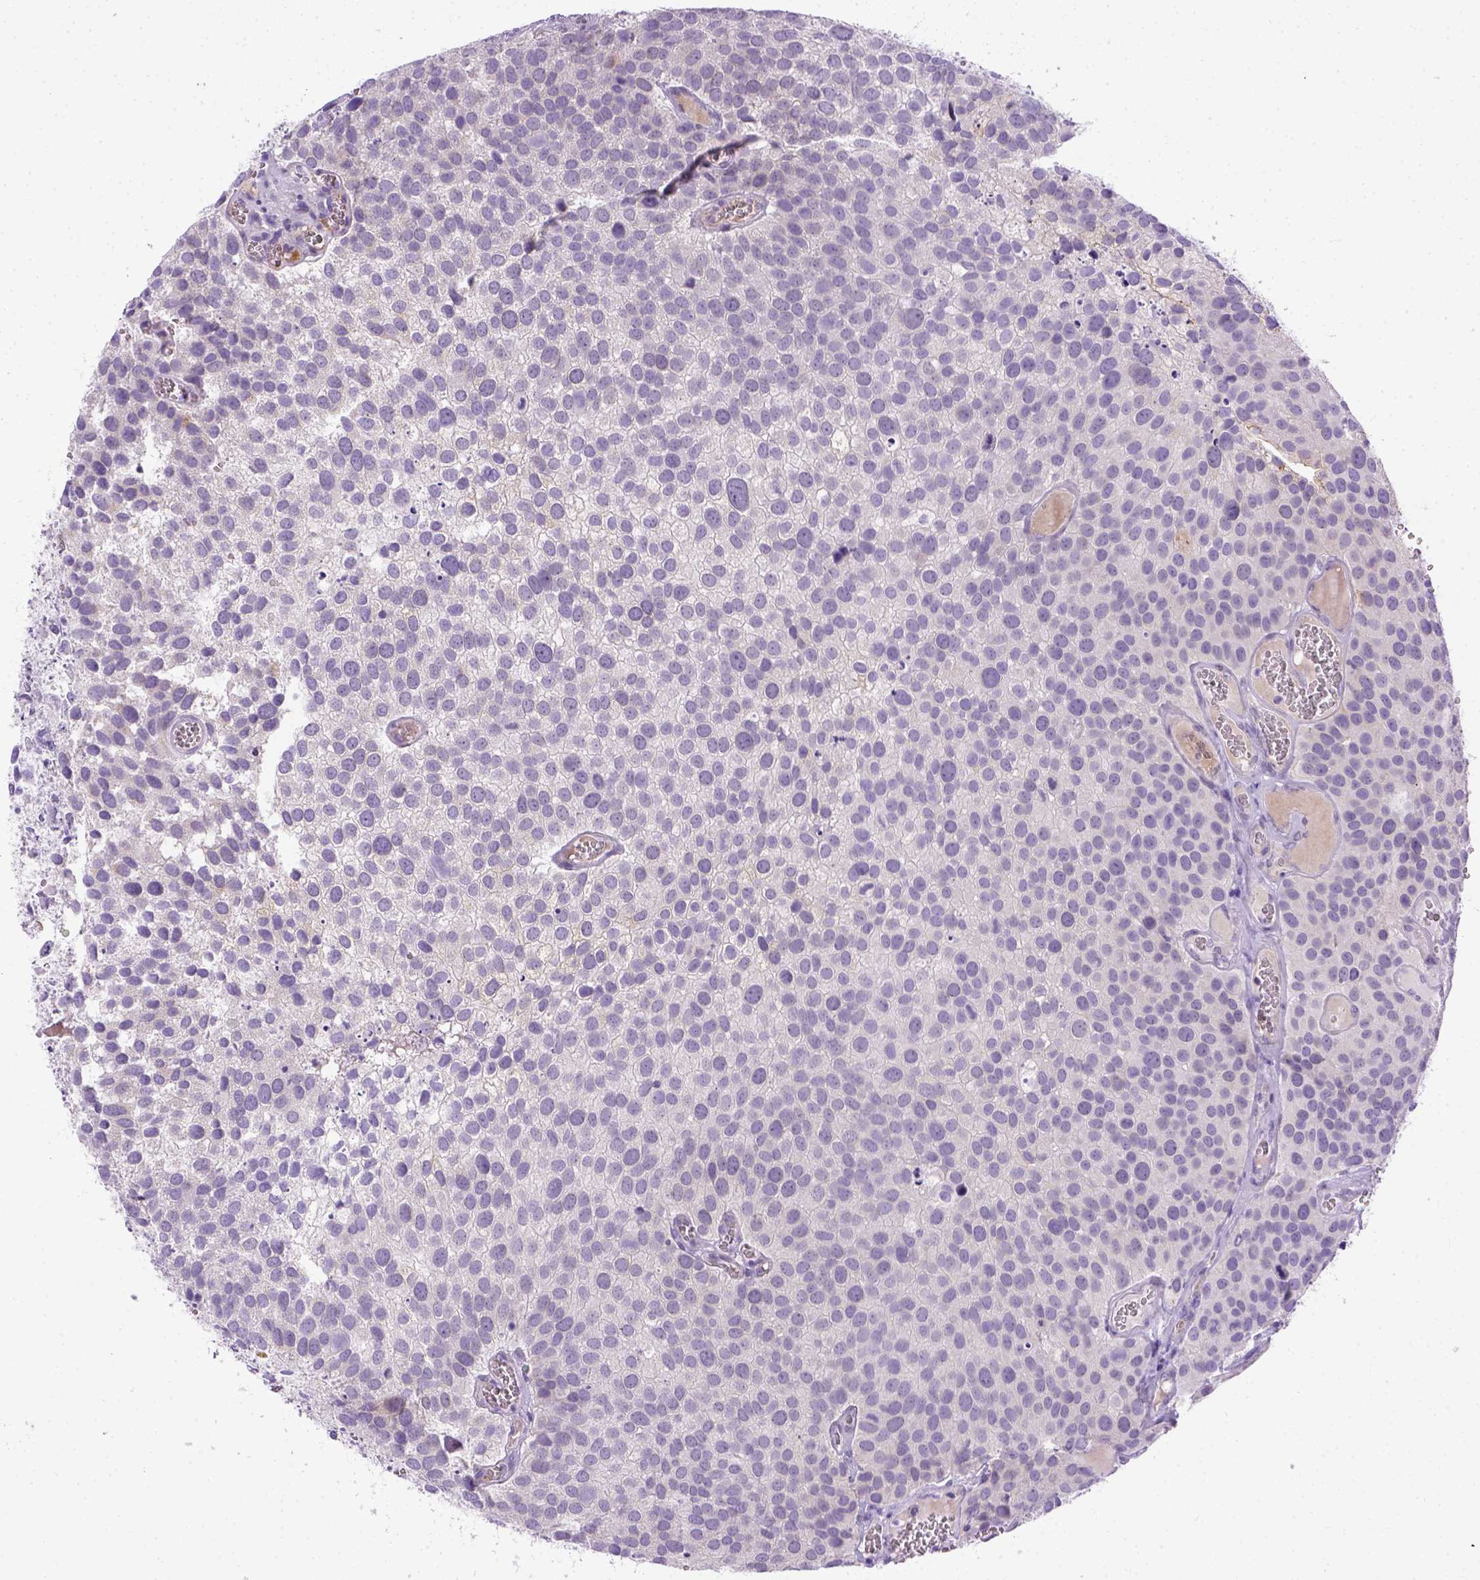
{"staining": {"intensity": "negative", "quantity": "none", "location": "none"}, "tissue": "urothelial cancer", "cell_type": "Tumor cells", "image_type": "cancer", "snomed": [{"axis": "morphology", "description": "Urothelial carcinoma, Low grade"}, {"axis": "topography", "description": "Urinary bladder"}], "caption": "Urothelial cancer was stained to show a protein in brown. There is no significant positivity in tumor cells.", "gene": "FAM184B", "patient": {"sex": "female", "age": 69}}